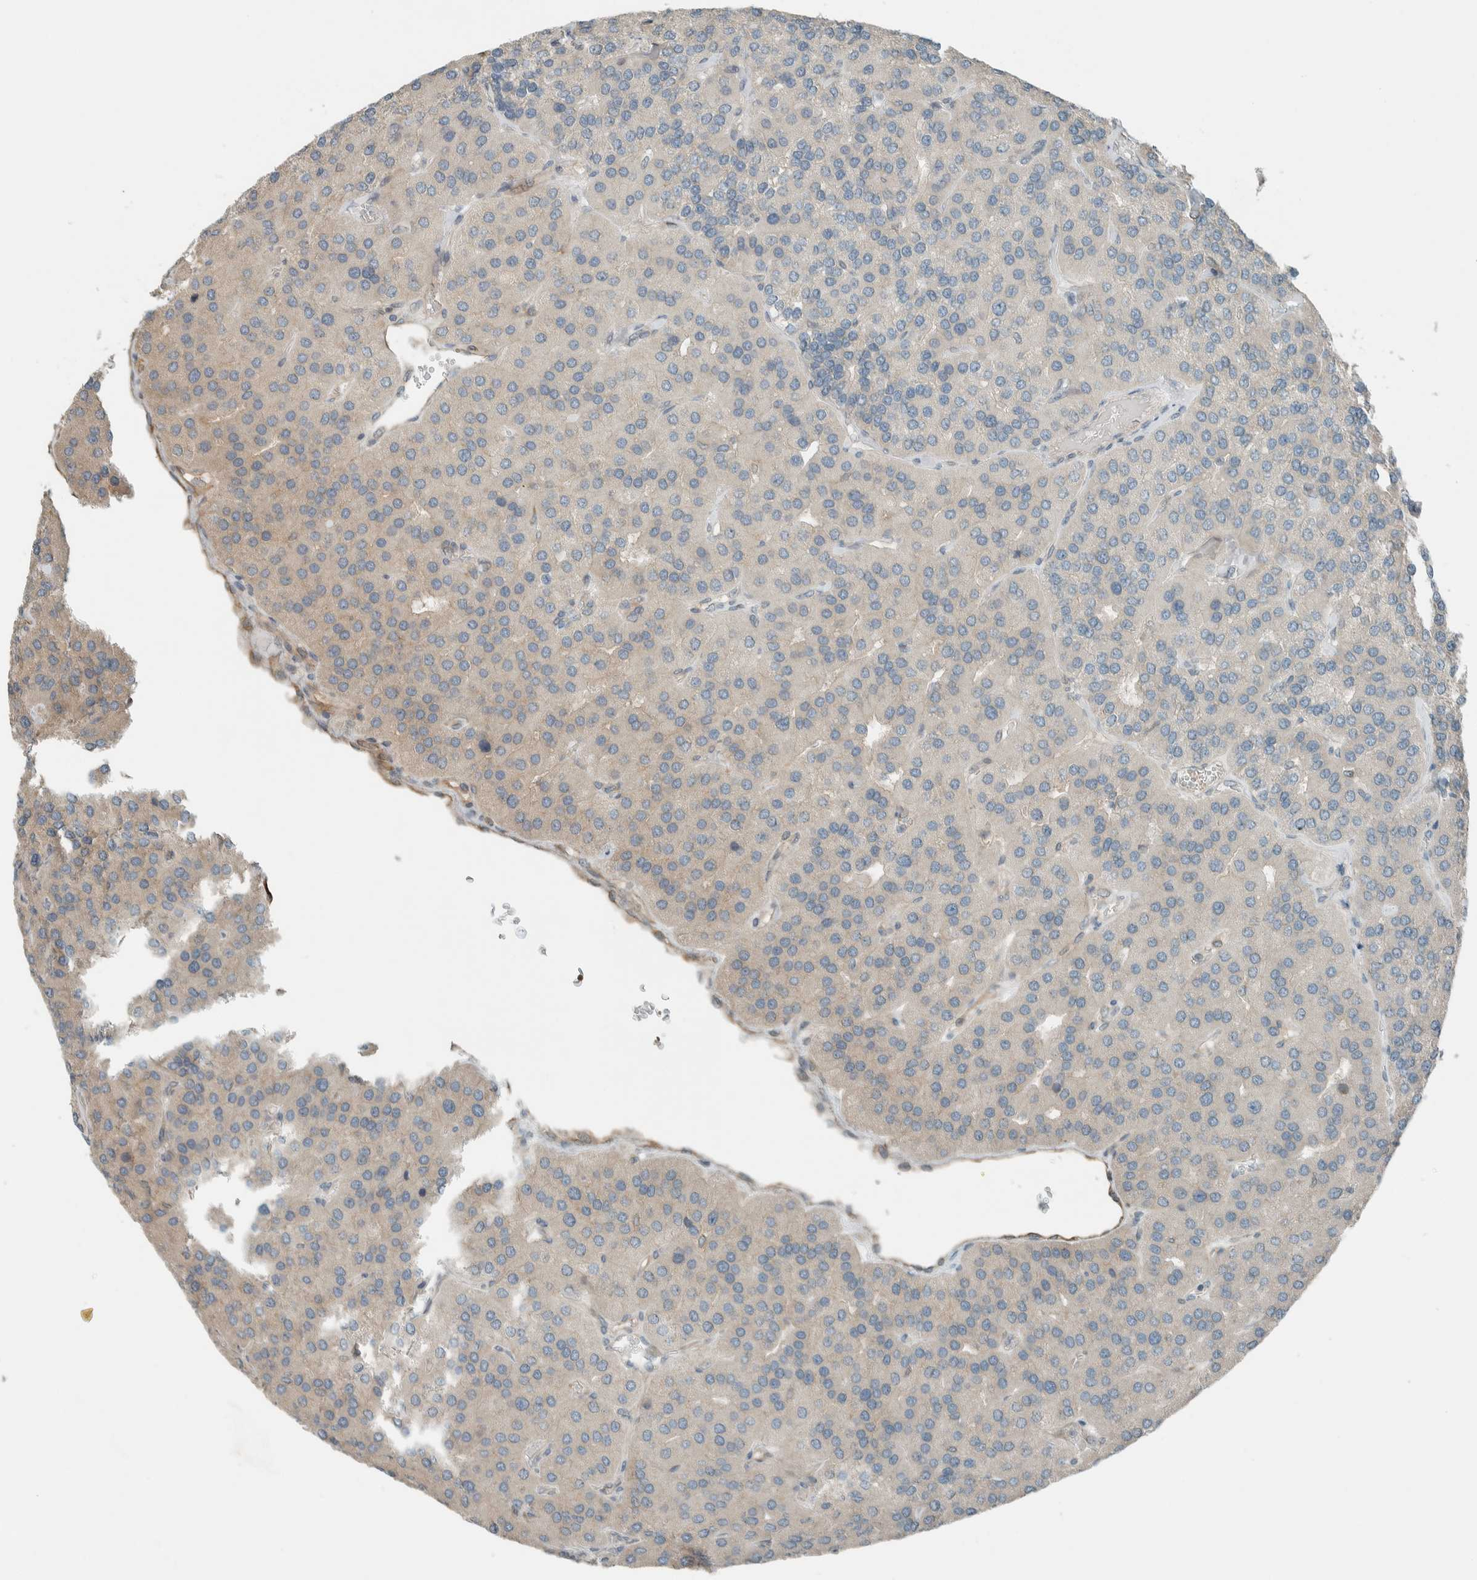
{"staining": {"intensity": "weak", "quantity": "<25%", "location": "cytoplasmic/membranous"}, "tissue": "parathyroid gland", "cell_type": "Glandular cells", "image_type": "normal", "snomed": [{"axis": "morphology", "description": "Normal tissue, NOS"}, {"axis": "morphology", "description": "Adenoma, NOS"}, {"axis": "topography", "description": "Parathyroid gland"}], "caption": "This is an IHC histopathology image of unremarkable human parathyroid gland. There is no staining in glandular cells.", "gene": "SEL1L", "patient": {"sex": "female", "age": 86}}